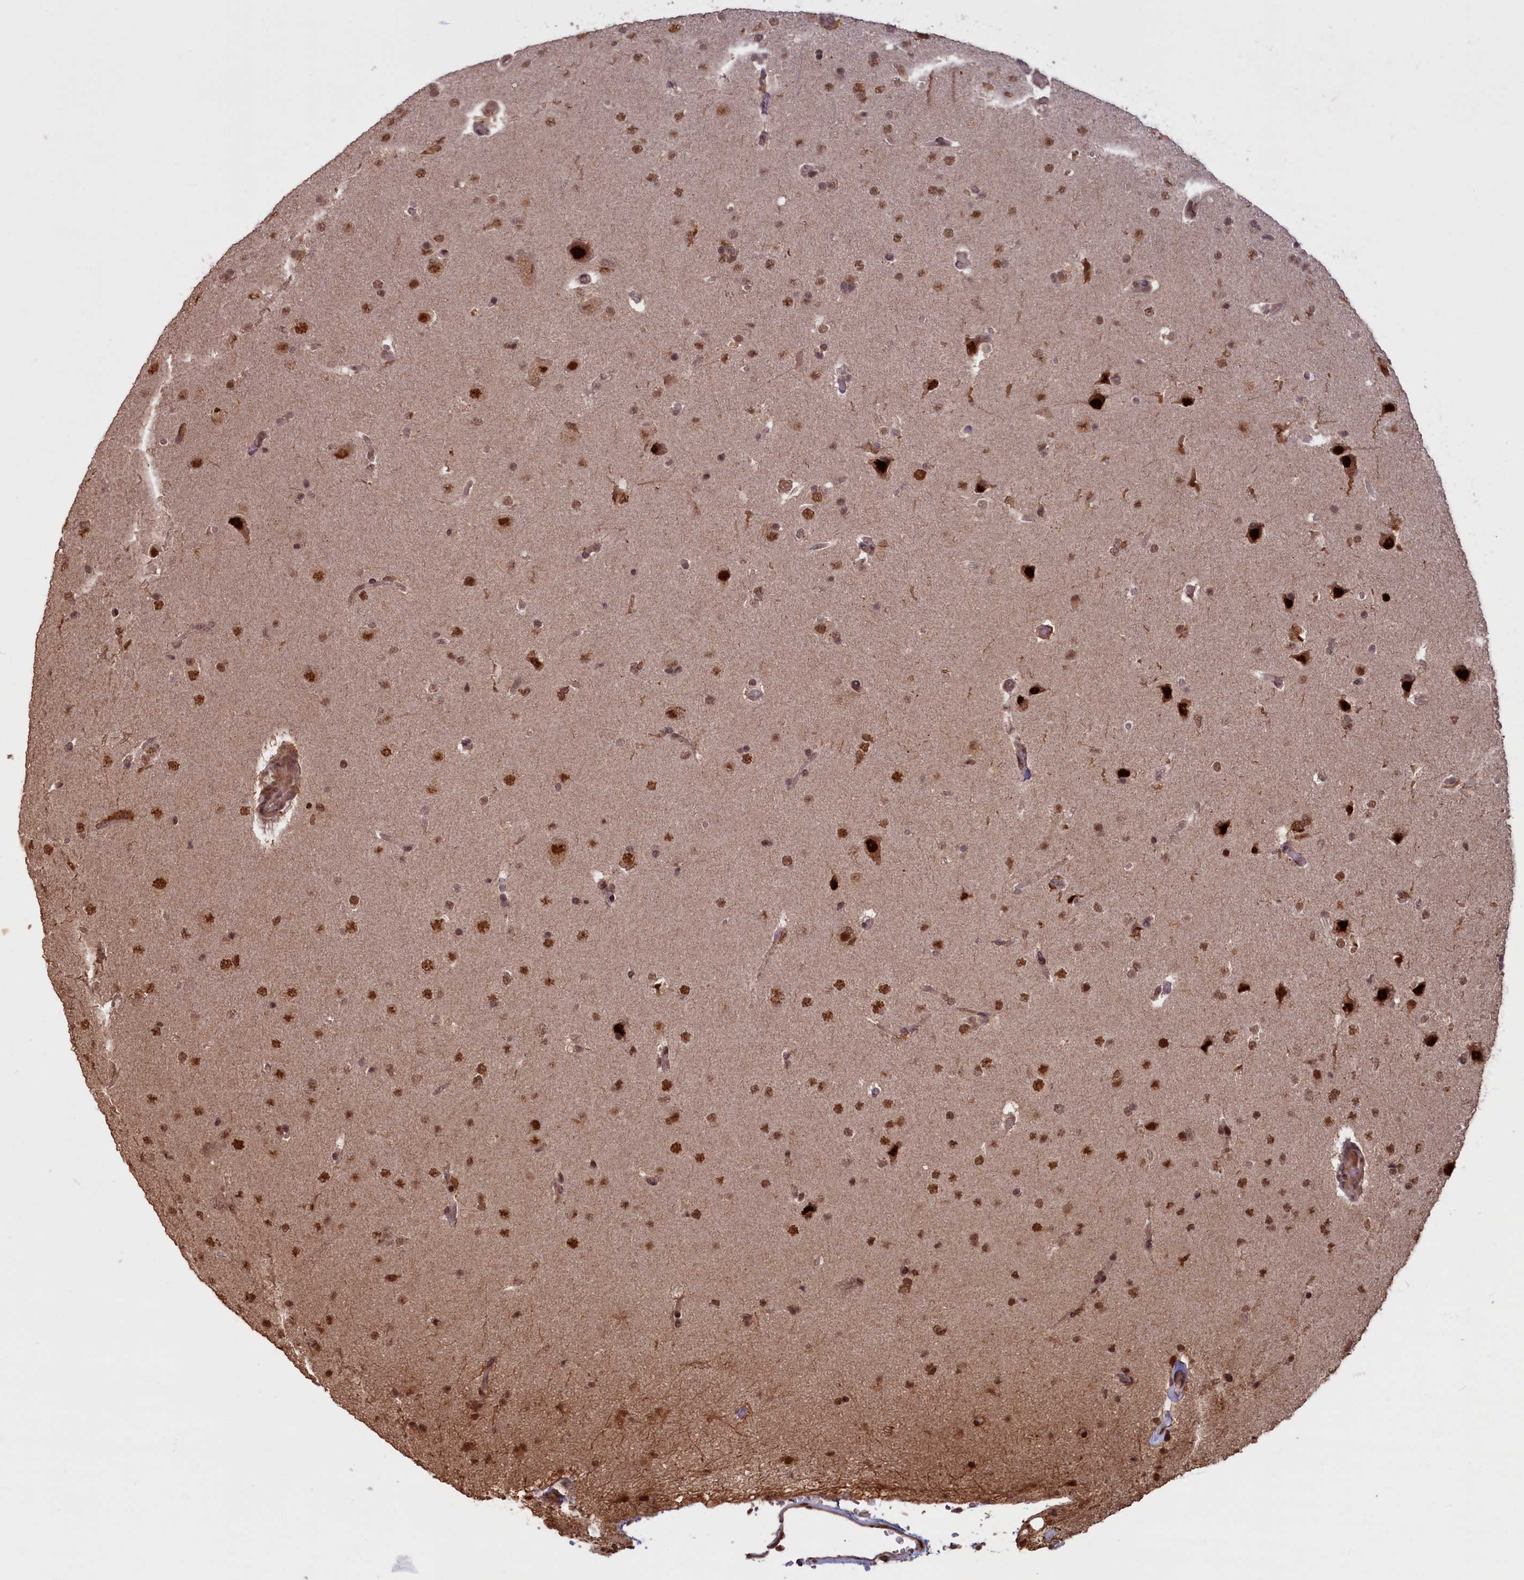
{"staining": {"intensity": "moderate", "quantity": ">75%", "location": "nuclear"}, "tissue": "glioma", "cell_type": "Tumor cells", "image_type": "cancer", "snomed": [{"axis": "morphology", "description": "Glioma, malignant, High grade"}, {"axis": "topography", "description": "Brain"}], "caption": "High-power microscopy captured an immunohistochemistry (IHC) micrograph of glioma, revealing moderate nuclear staining in approximately >75% of tumor cells. Immunohistochemistry (ihc) stains the protein in brown and the nuclei are stained blue.", "gene": "HIF3A", "patient": {"sex": "male", "age": 72}}